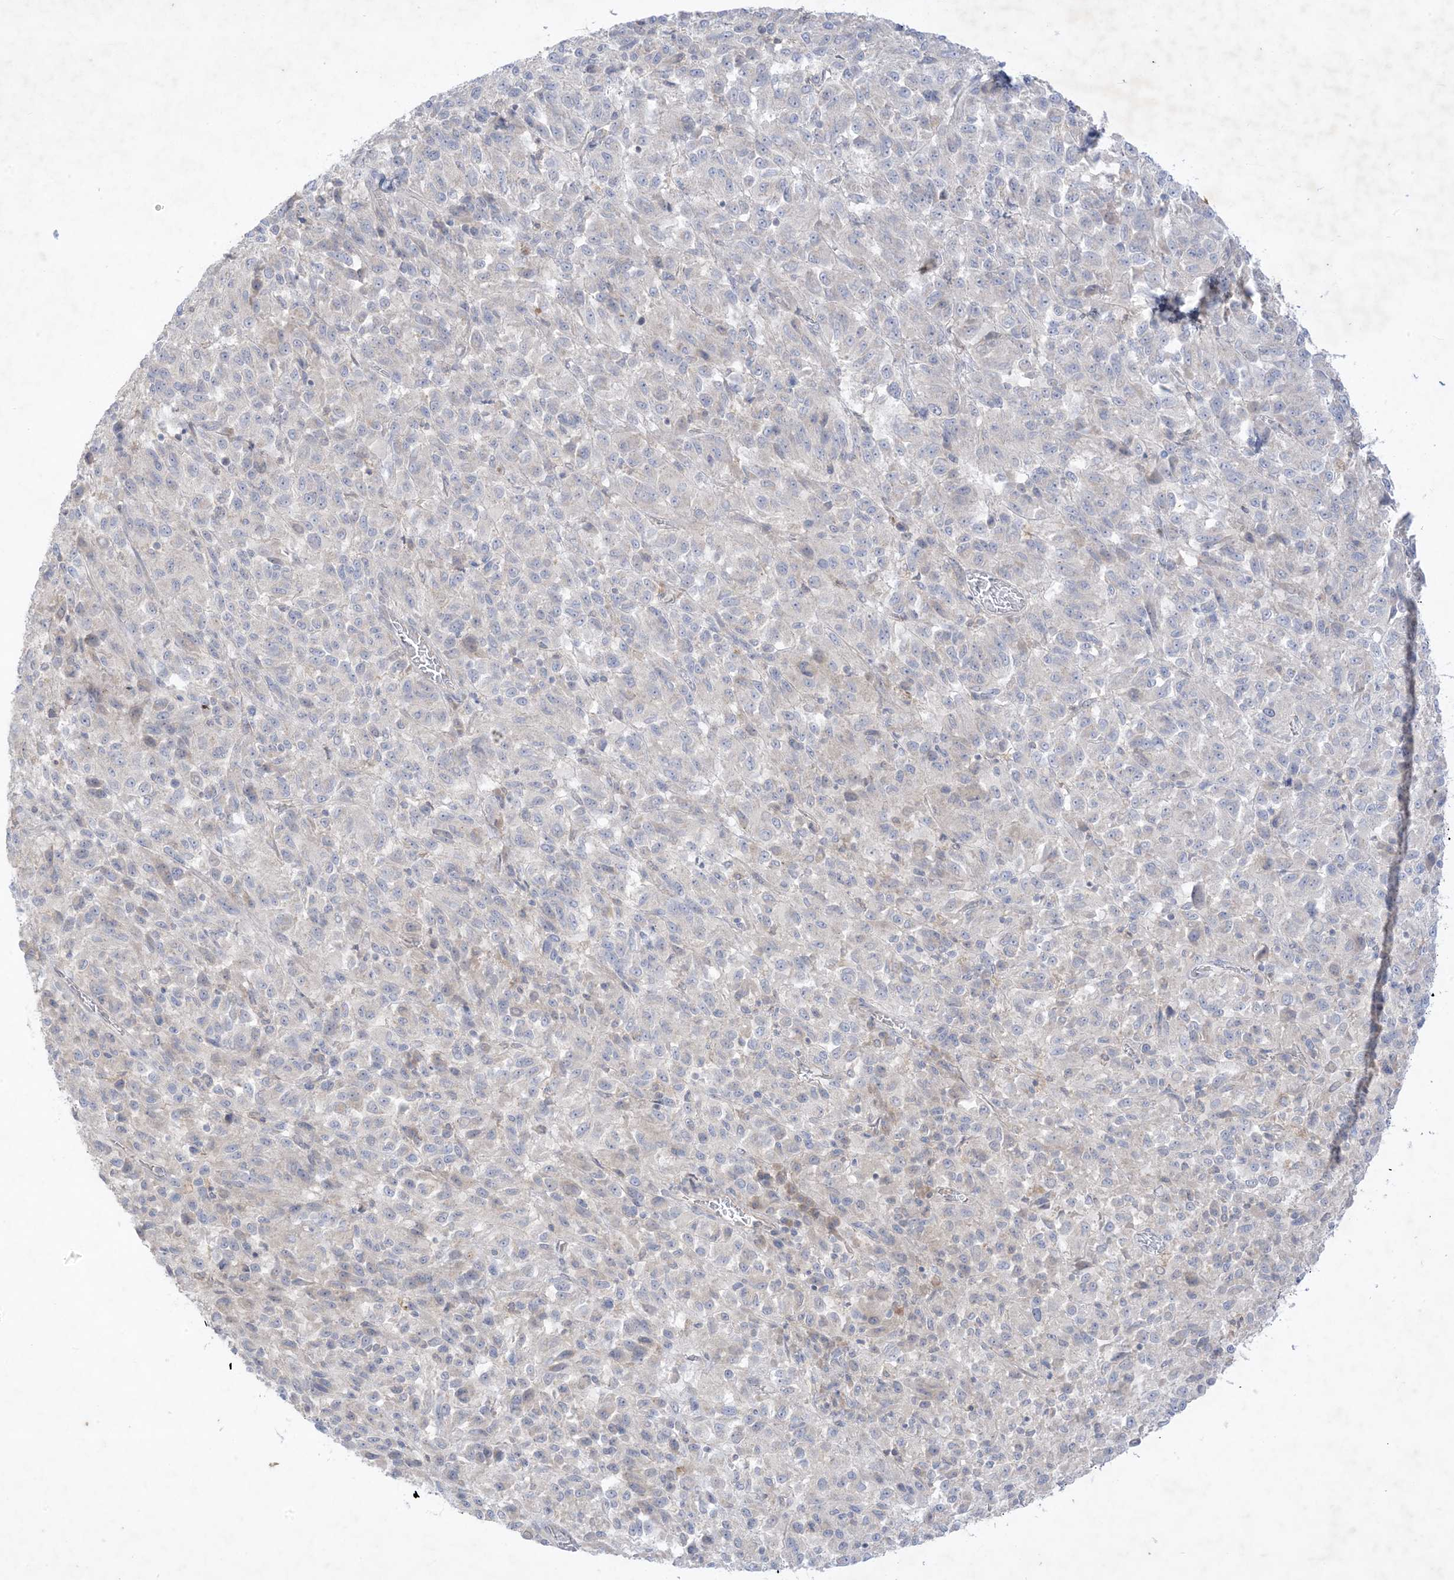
{"staining": {"intensity": "negative", "quantity": "none", "location": "none"}, "tissue": "melanoma", "cell_type": "Tumor cells", "image_type": "cancer", "snomed": [{"axis": "morphology", "description": "Malignant melanoma, Metastatic site"}, {"axis": "topography", "description": "Lung"}], "caption": "Tumor cells show no significant positivity in malignant melanoma (metastatic site).", "gene": "PLEKHA3", "patient": {"sex": "male", "age": 64}}